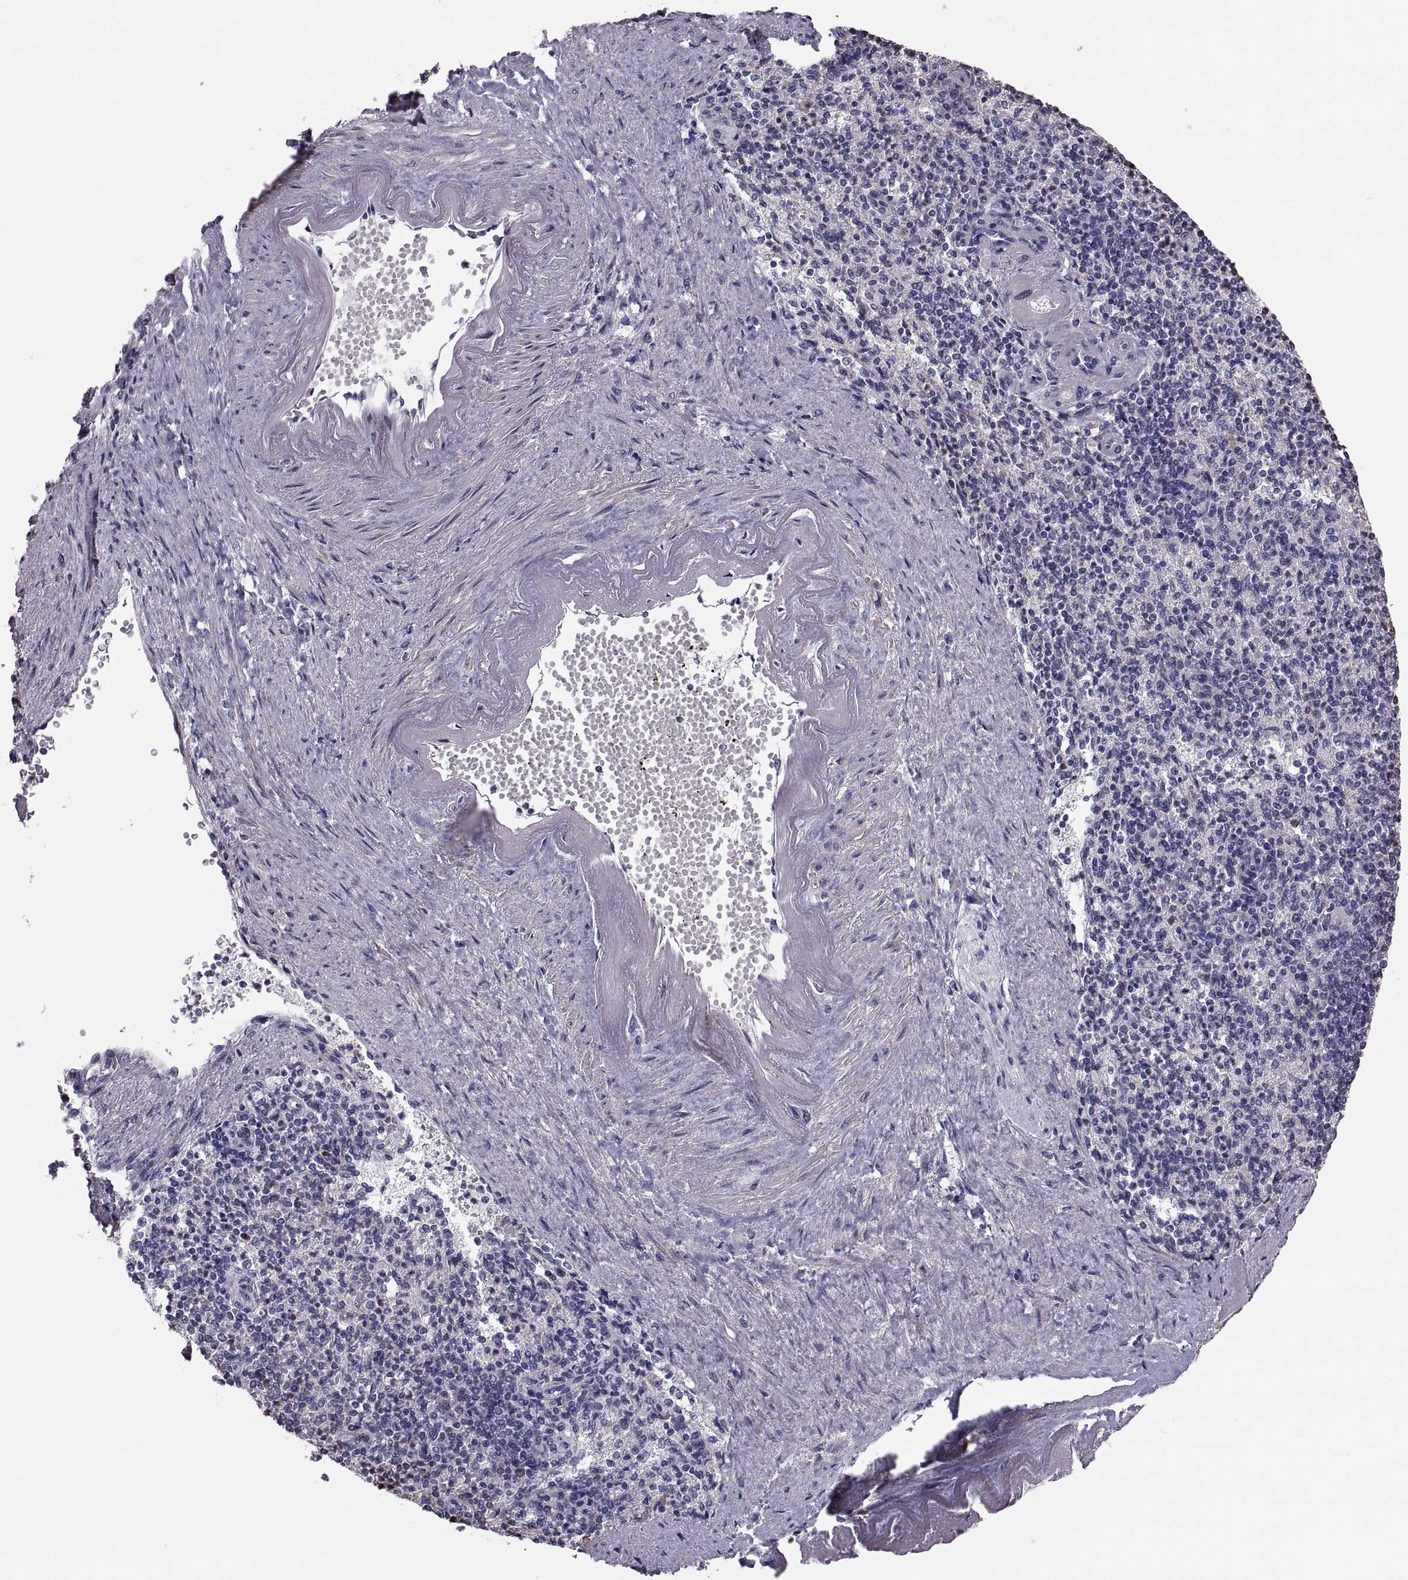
{"staining": {"intensity": "negative", "quantity": "none", "location": "none"}, "tissue": "spleen", "cell_type": "Cells in red pulp", "image_type": "normal", "snomed": [{"axis": "morphology", "description": "Normal tissue, NOS"}, {"axis": "topography", "description": "Spleen"}], "caption": "Immunohistochemical staining of unremarkable human spleen demonstrates no significant positivity in cells in red pulp.", "gene": "ANO1", "patient": {"sex": "female", "age": 74}}